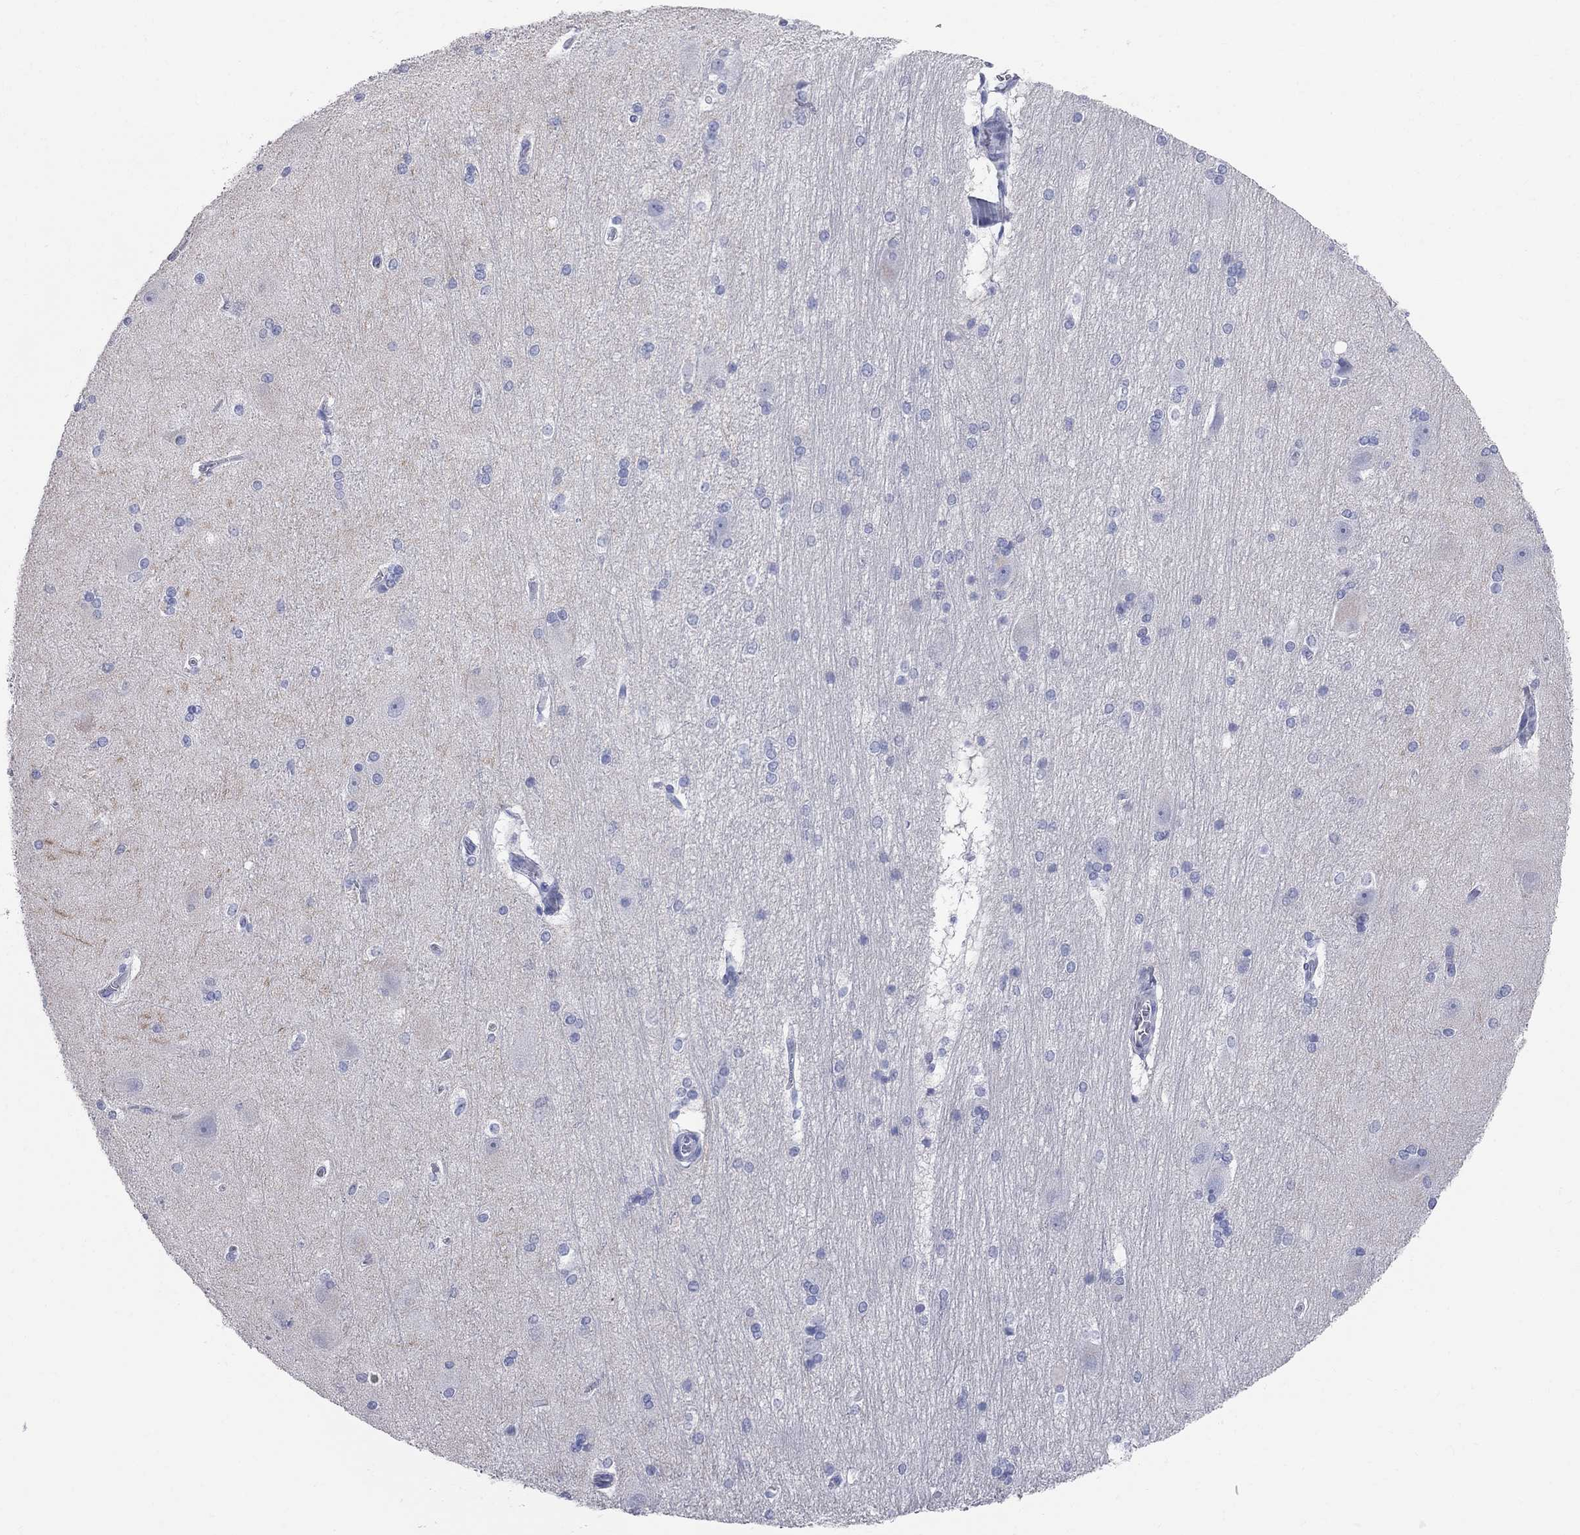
{"staining": {"intensity": "negative", "quantity": "none", "location": "none"}, "tissue": "hippocampus", "cell_type": "Glial cells", "image_type": "normal", "snomed": [{"axis": "morphology", "description": "Normal tissue, NOS"}, {"axis": "topography", "description": "Cerebral cortex"}, {"axis": "topography", "description": "Hippocampus"}], "caption": "Glial cells are negative for brown protein staining in unremarkable hippocampus. Nuclei are stained in blue.", "gene": "AOX1", "patient": {"sex": "female", "age": 19}}